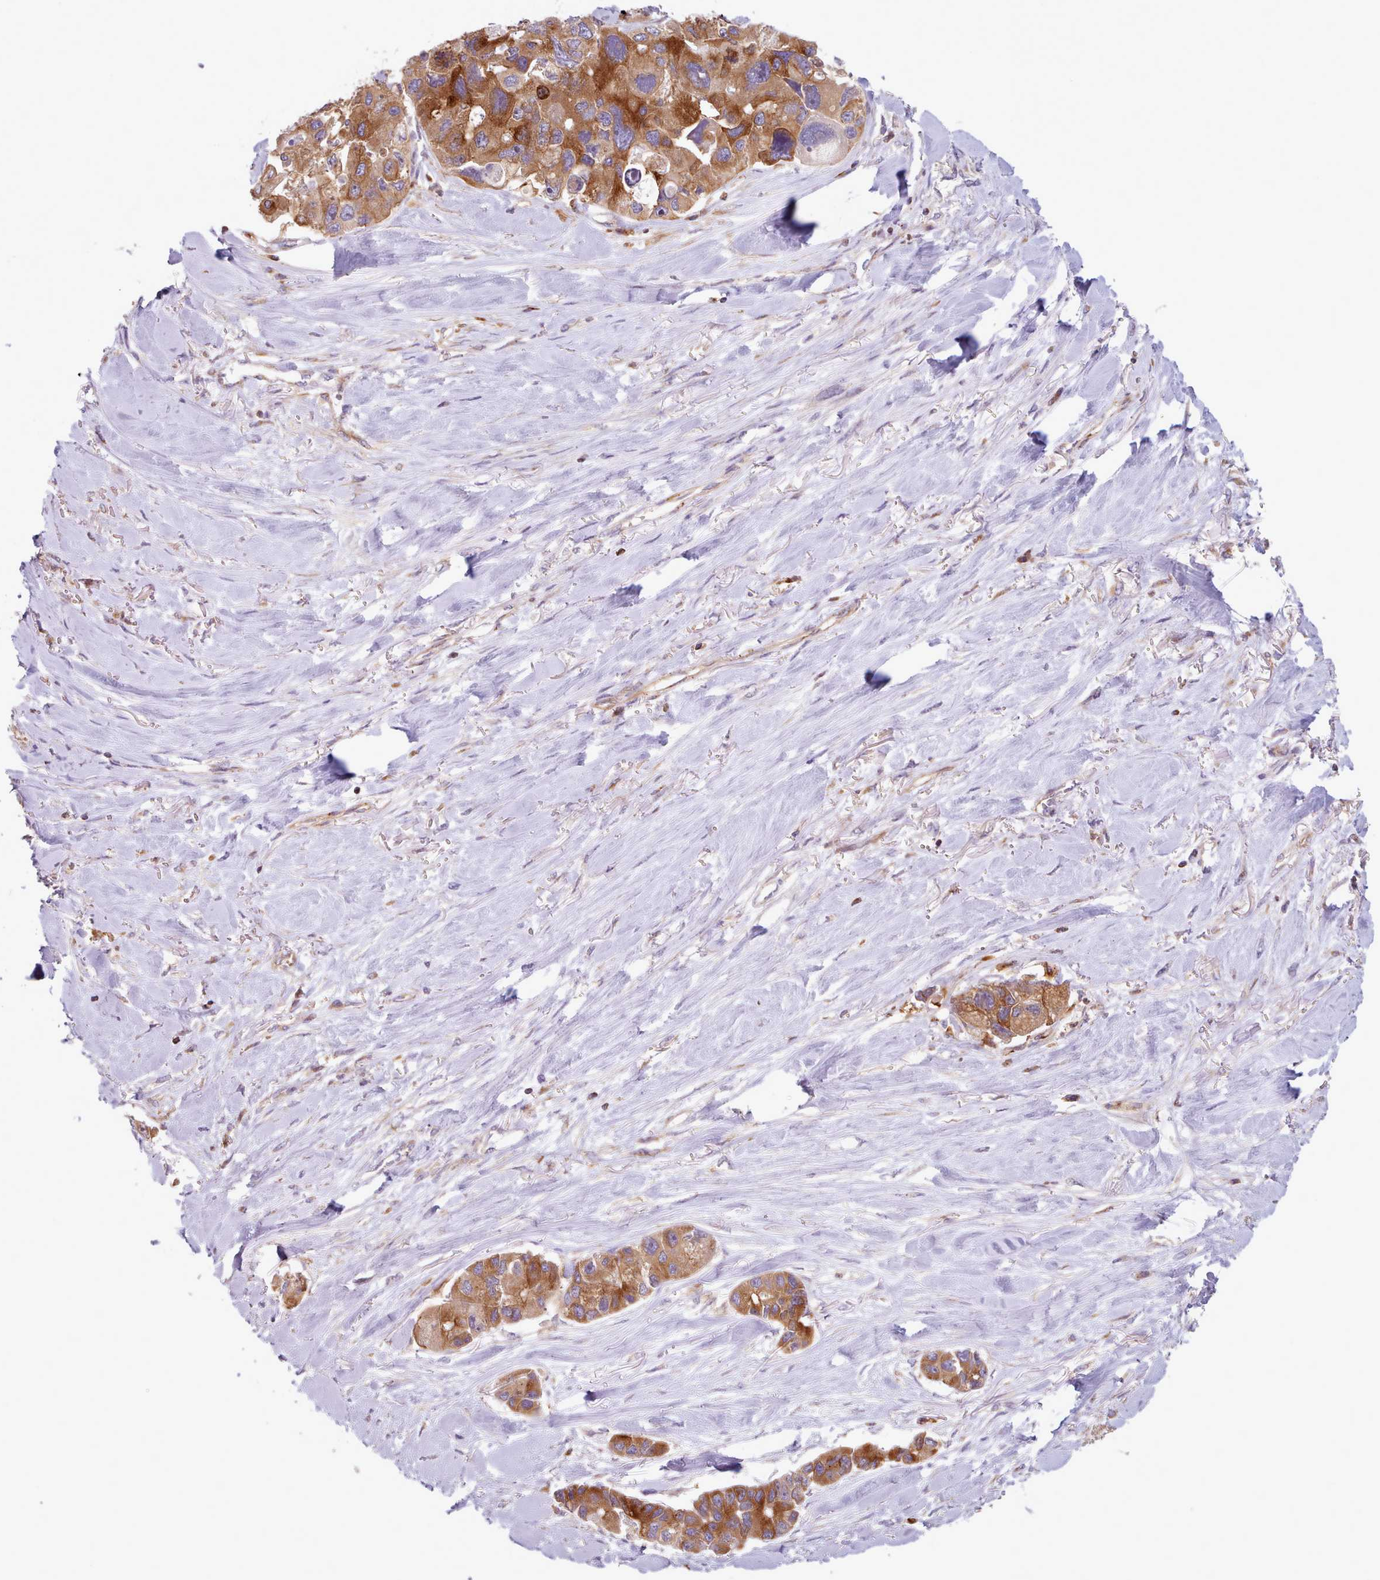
{"staining": {"intensity": "moderate", "quantity": ">75%", "location": "cytoplasmic/membranous"}, "tissue": "lung cancer", "cell_type": "Tumor cells", "image_type": "cancer", "snomed": [{"axis": "morphology", "description": "Adenocarcinoma, NOS"}, {"axis": "topography", "description": "Lung"}], "caption": "High-magnification brightfield microscopy of adenocarcinoma (lung) stained with DAB (brown) and counterstained with hematoxylin (blue). tumor cells exhibit moderate cytoplasmic/membranous expression is appreciated in about>75% of cells.", "gene": "CRYBG1", "patient": {"sex": "female", "age": 54}}